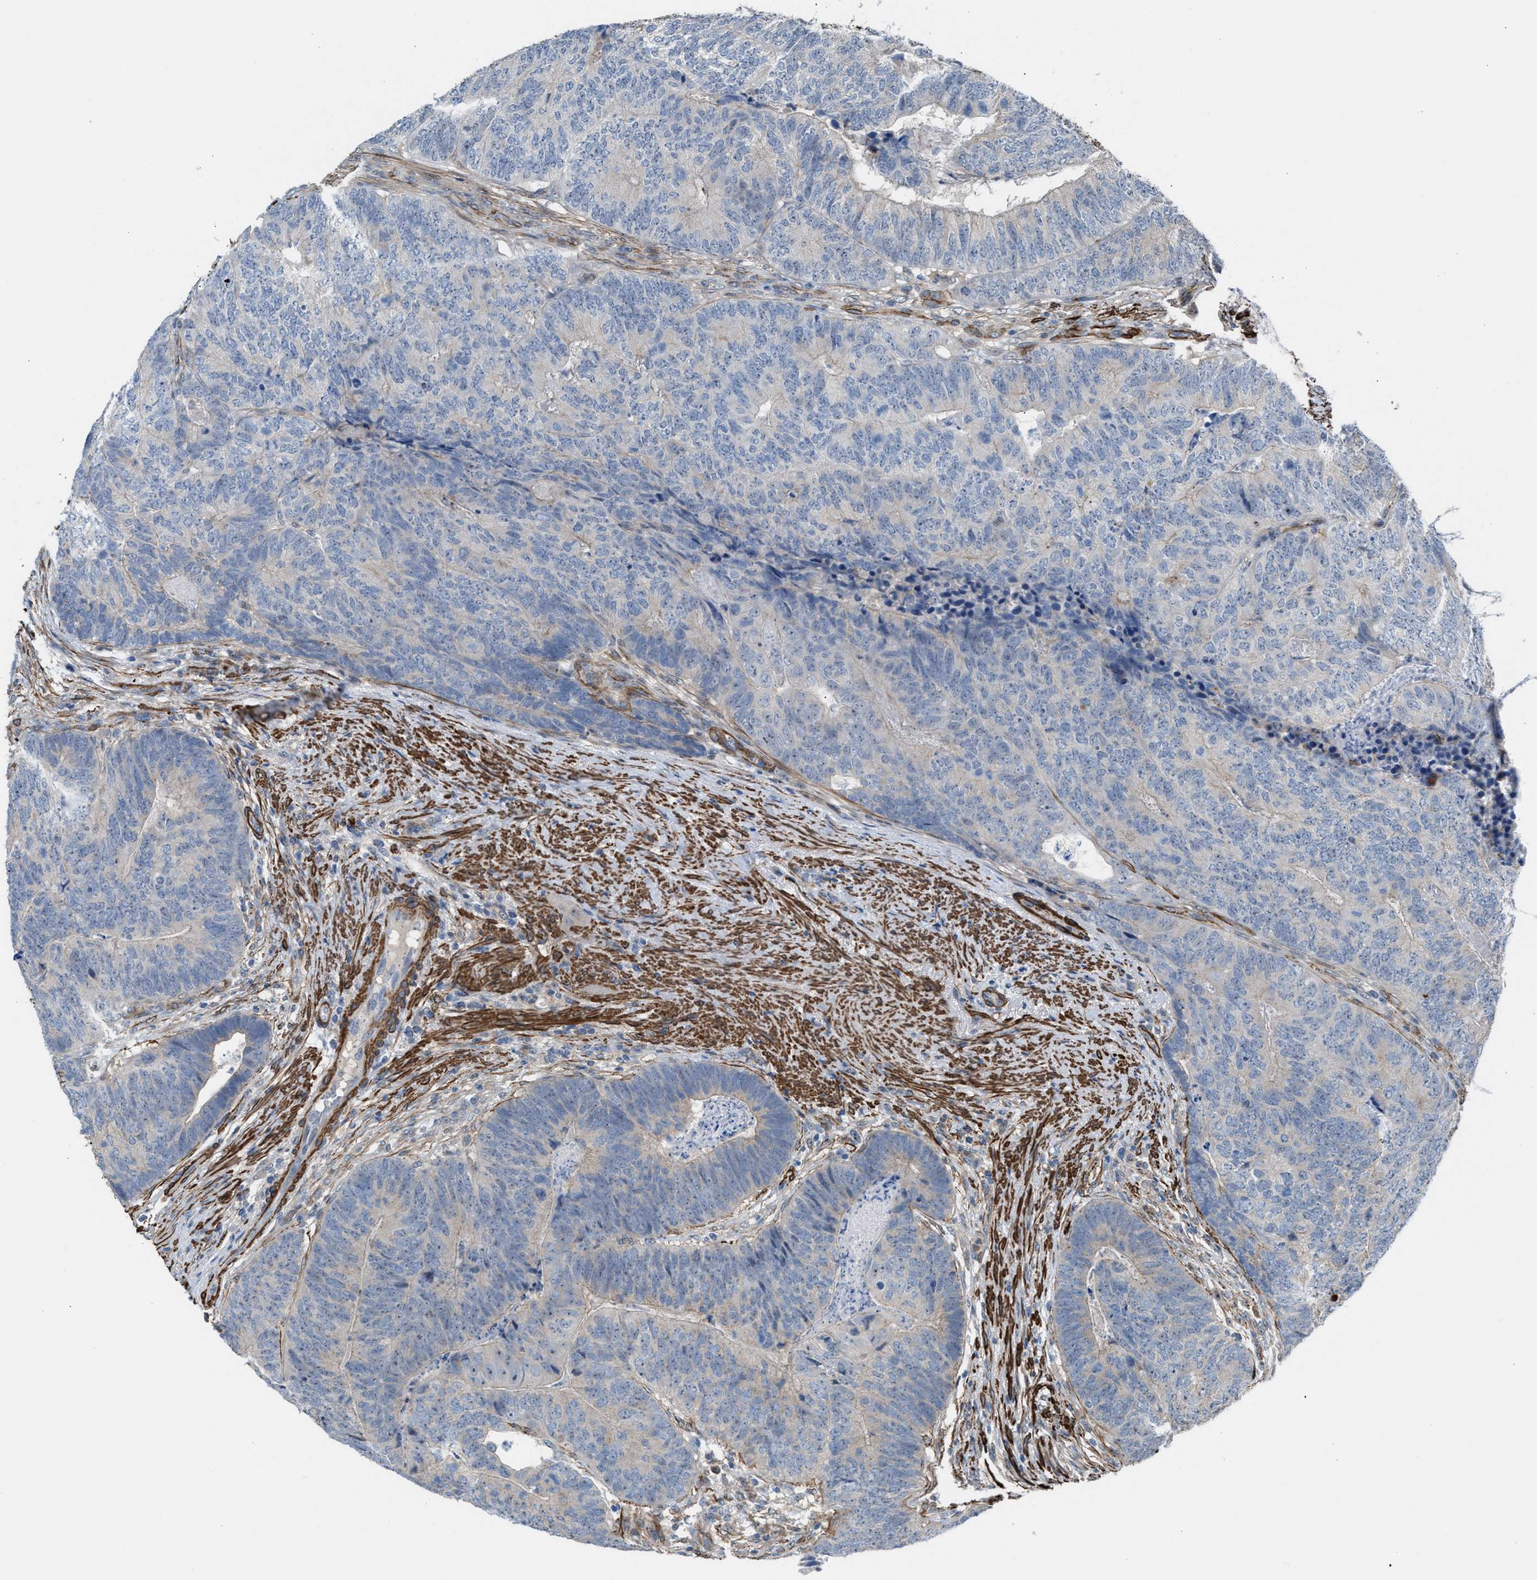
{"staining": {"intensity": "negative", "quantity": "none", "location": "none"}, "tissue": "colorectal cancer", "cell_type": "Tumor cells", "image_type": "cancer", "snomed": [{"axis": "morphology", "description": "Adenocarcinoma, NOS"}, {"axis": "topography", "description": "Colon"}], "caption": "Colorectal cancer (adenocarcinoma) stained for a protein using immunohistochemistry (IHC) demonstrates no positivity tumor cells.", "gene": "NQO2", "patient": {"sex": "female", "age": 67}}